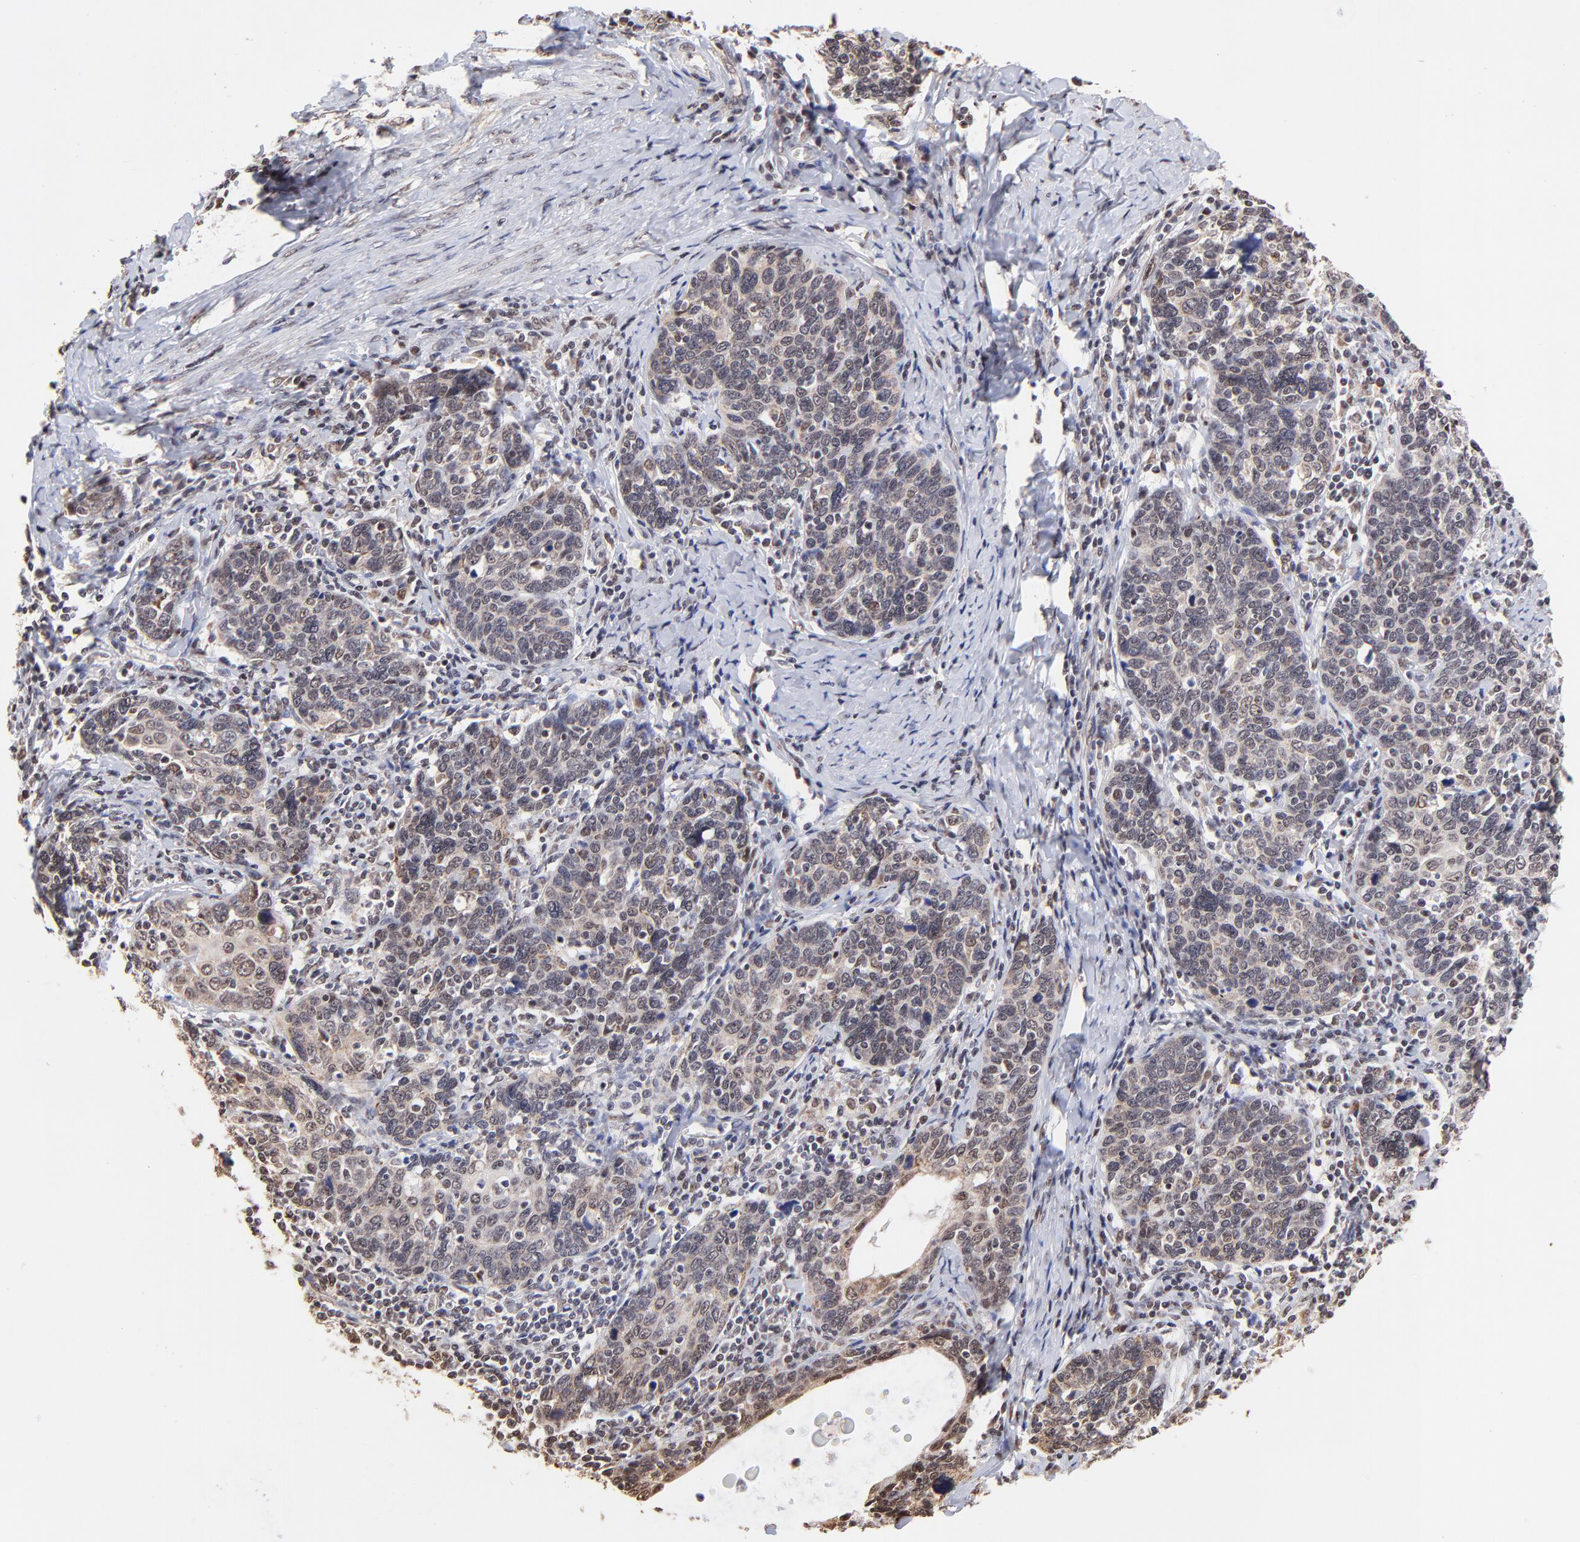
{"staining": {"intensity": "weak", "quantity": ">75%", "location": "cytoplasmic/membranous,nuclear"}, "tissue": "cervical cancer", "cell_type": "Tumor cells", "image_type": "cancer", "snomed": [{"axis": "morphology", "description": "Squamous cell carcinoma, NOS"}, {"axis": "topography", "description": "Cervix"}], "caption": "Cervical cancer stained for a protein (brown) demonstrates weak cytoplasmic/membranous and nuclear positive expression in approximately >75% of tumor cells.", "gene": "ZNF670", "patient": {"sex": "female", "age": 41}}